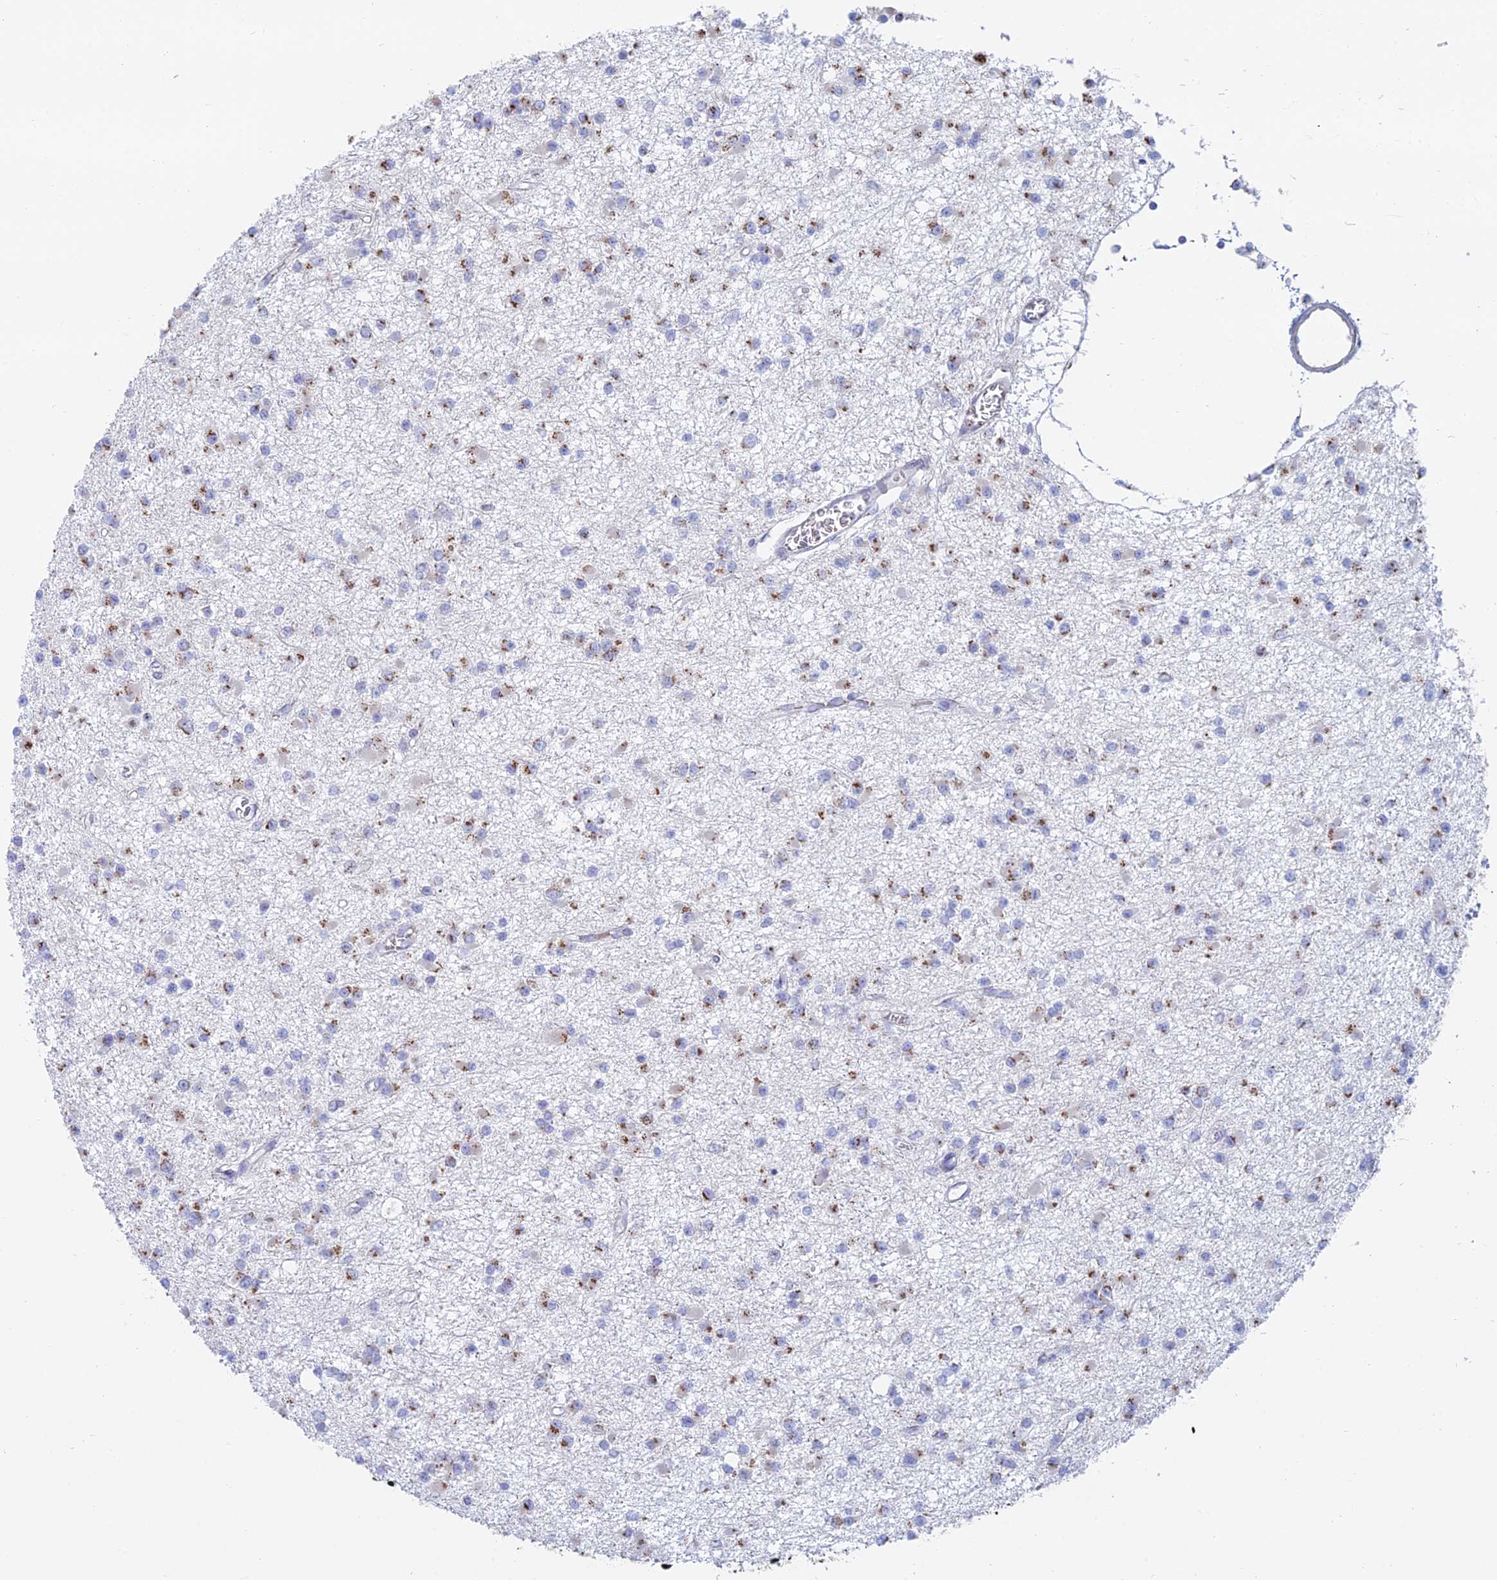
{"staining": {"intensity": "moderate", "quantity": "25%-75%", "location": "cytoplasmic/membranous"}, "tissue": "glioma", "cell_type": "Tumor cells", "image_type": "cancer", "snomed": [{"axis": "morphology", "description": "Glioma, malignant, Low grade"}, {"axis": "topography", "description": "Brain"}], "caption": "Immunohistochemical staining of human malignant glioma (low-grade) exhibits moderate cytoplasmic/membranous protein expression in approximately 25%-75% of tumor cells.", "gene": "HS2ST1", "patient": {"sex": "female", "age": 22}}